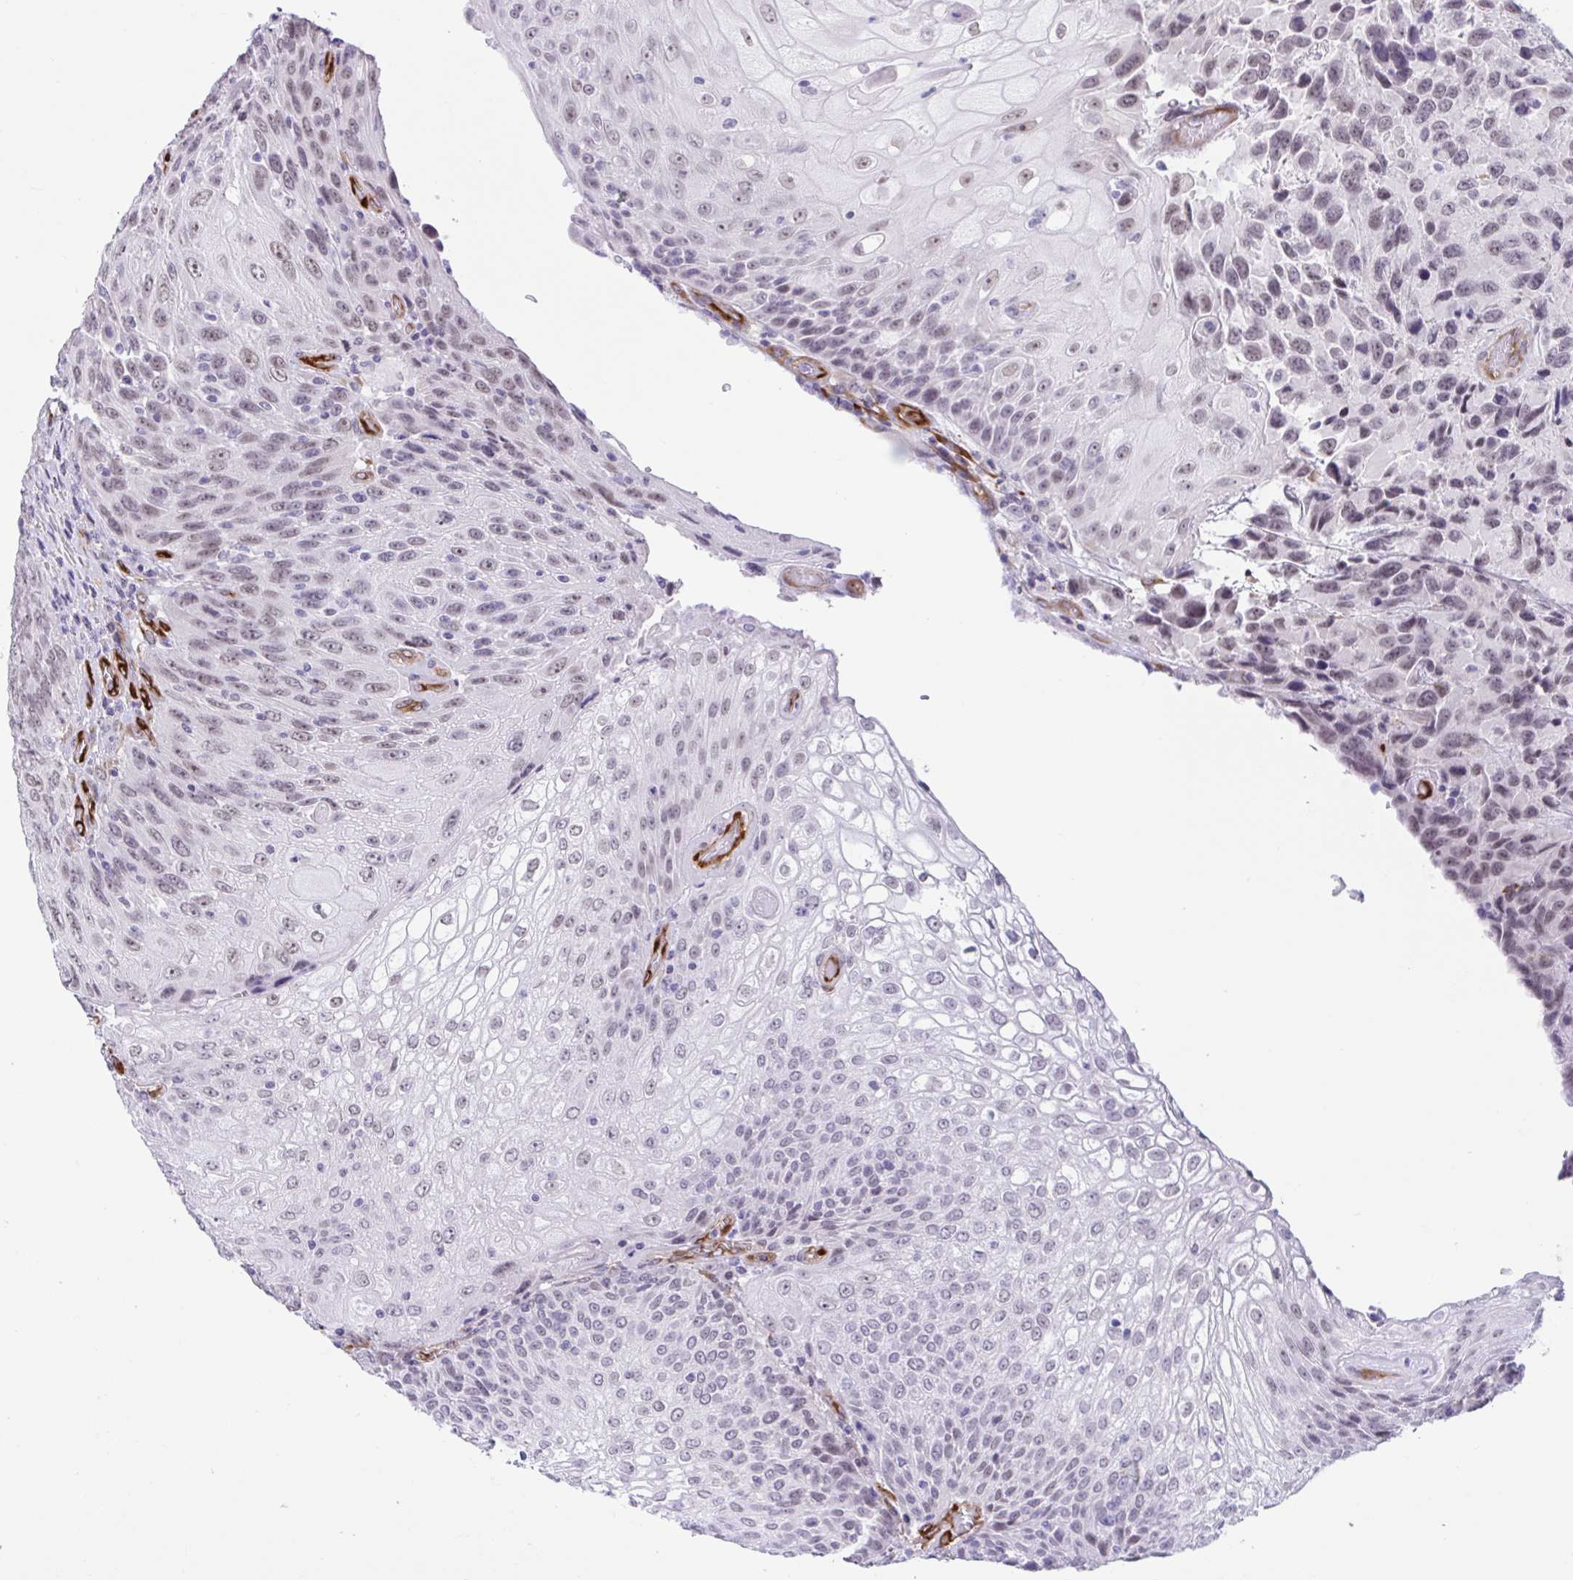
{"staining": {"intensity": "weak", "quantity": "<25%", "location": "nuclear"}, "tissue": "urothelial cancer", "cell_type": "Tumor cells", "image_type": "cancer", "snomed": [{"axis": "morphology", "description": "Urothelial carcinoma, High grade"}, {"axis": "topography", "description": "Urinary bladder"}], "caption": "The micrograph displays no significant staining in tumor cells of high-grade urothelial carcinoma. Brightfield microscopy of IHC stained with DAB (3,3'-diaminobenzidine) (brown) and hematoxylin (blue), captured at high magnification.", "gene": "EML1", "patient": {"sex": "female", "age": 70}}